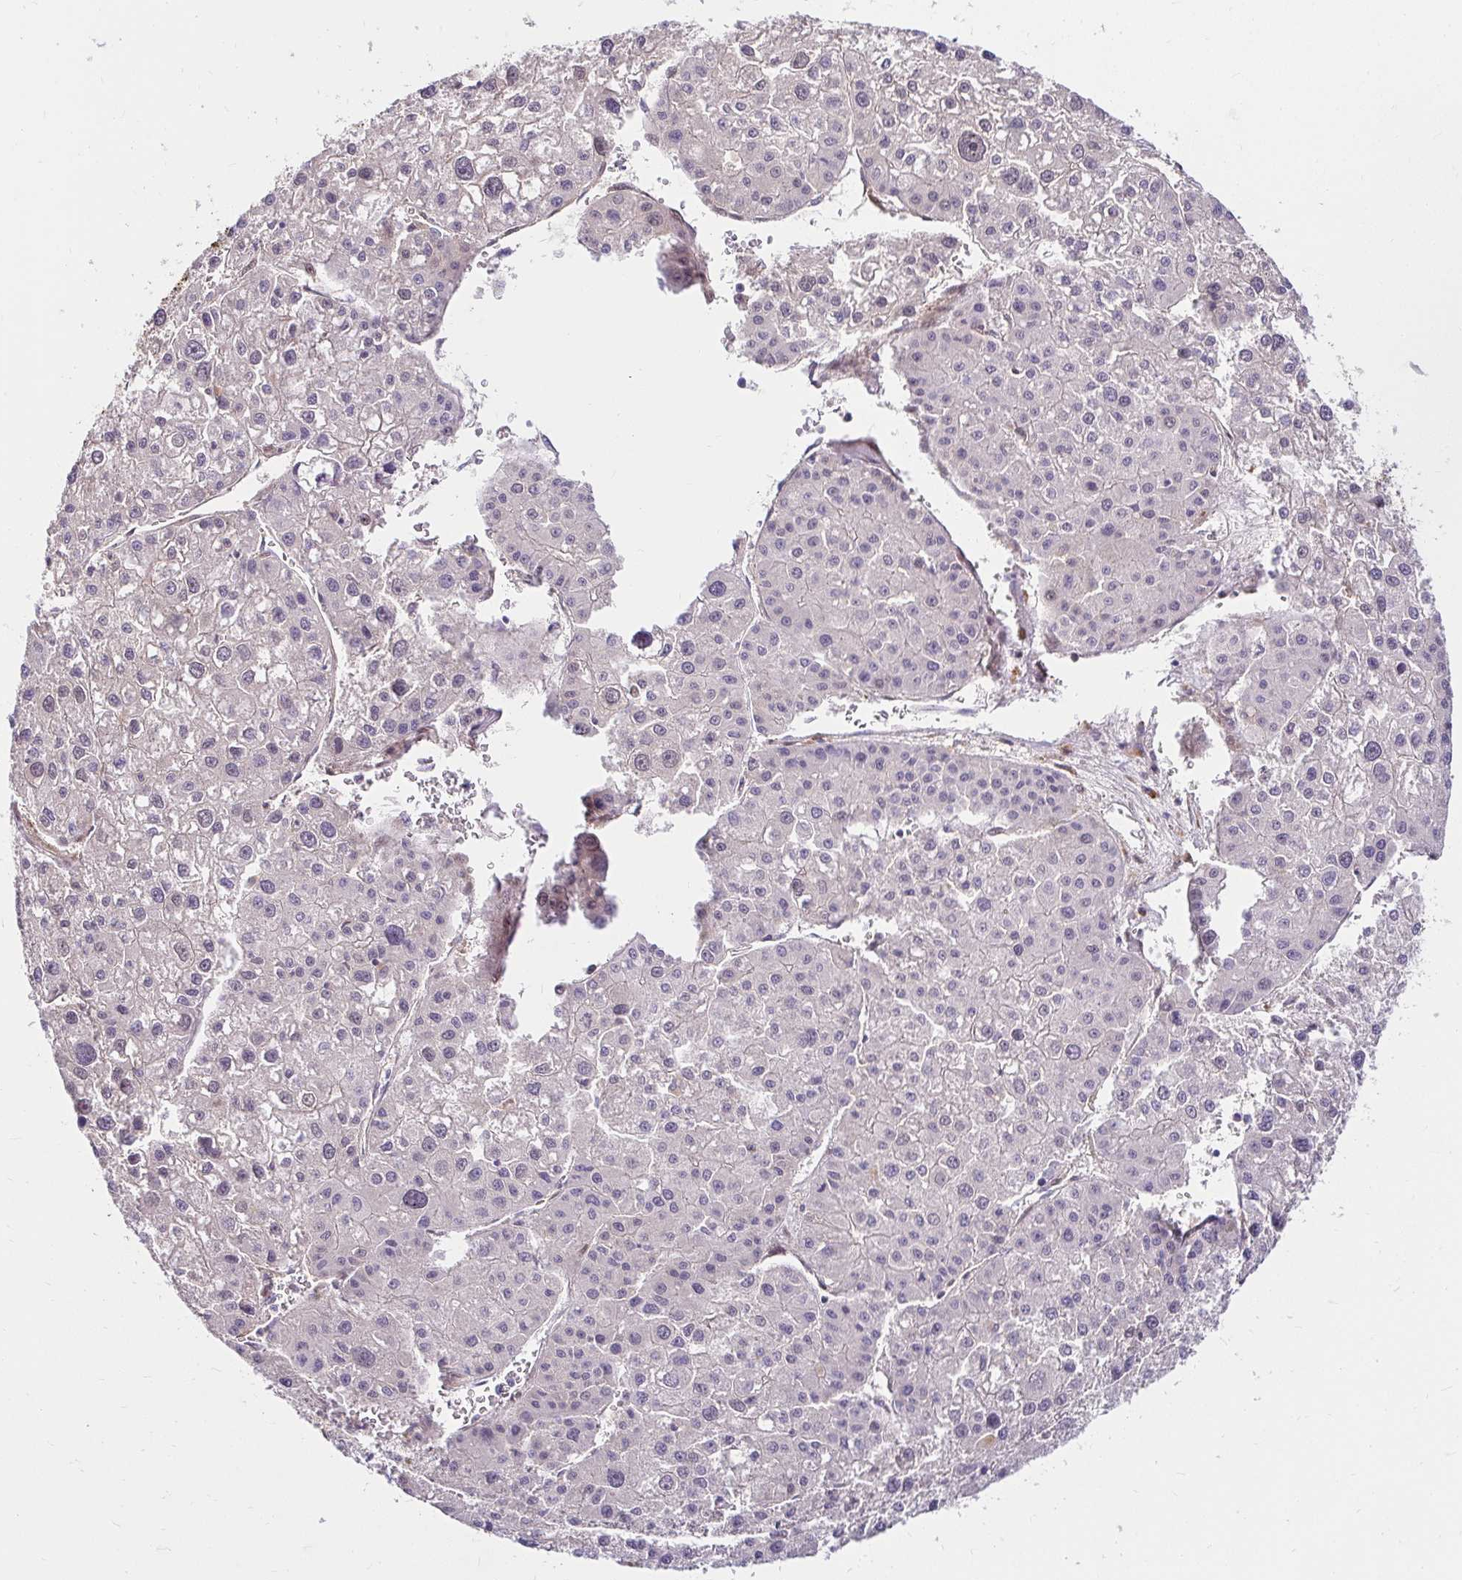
{"staining": {"intensity": "negative", "quantity": "none", "location": "none"}, "tissue": "liver cancer", "cell_type": "Tumor cells", "image_type": "cancer", "snomed": [{"axis": "morphology", "description": "Carcinoma, Hepatocellular, NOS"}, {"axis": "topography", "description": "Liver"}], "caption": "Protein analysis of liver cancer (hepatocellular carcinoma) shows no significant staining in tumor cells.", "gene": "YAP1", "patient": {"sex": "male", "age": 73}}